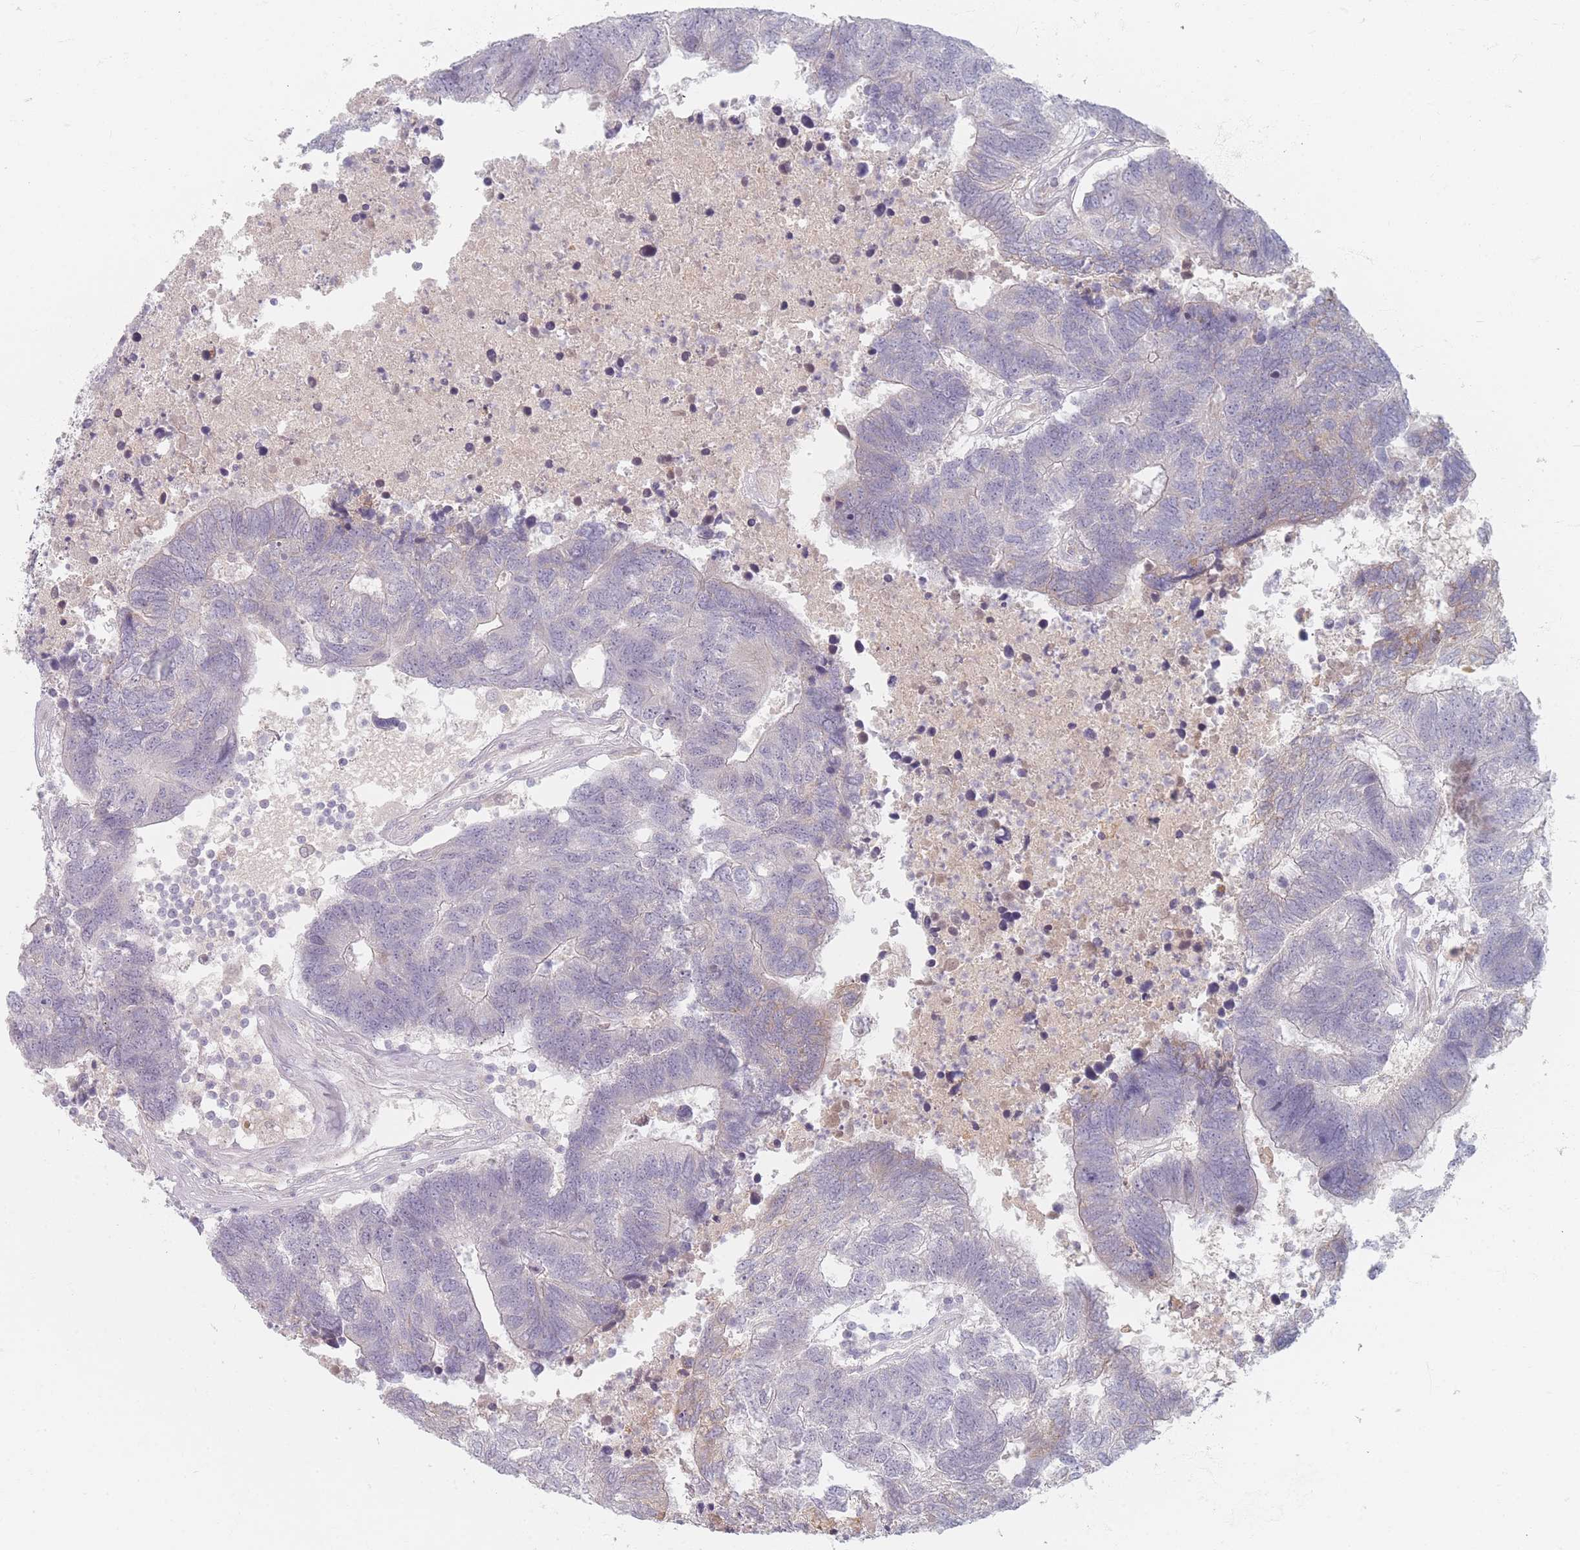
{"staining": {"intensity": "negative", "quantity": "none", "location": "none"}, "tissue": "colorectal cancer", "cell_type": "Tumor cells", "image_type": "cancer", "snomed": [{"axis": "morphology", "description": "Adenocarcinoma, NOS"}, {"axis": "topography", "description": "Colon"}], "caption": "Tumor cells are negative for brown protein staining in colorectal cancer (adenocarcinoma).", "gene": "TMOD1", "patient": {"sex": "female", "age": 48}}